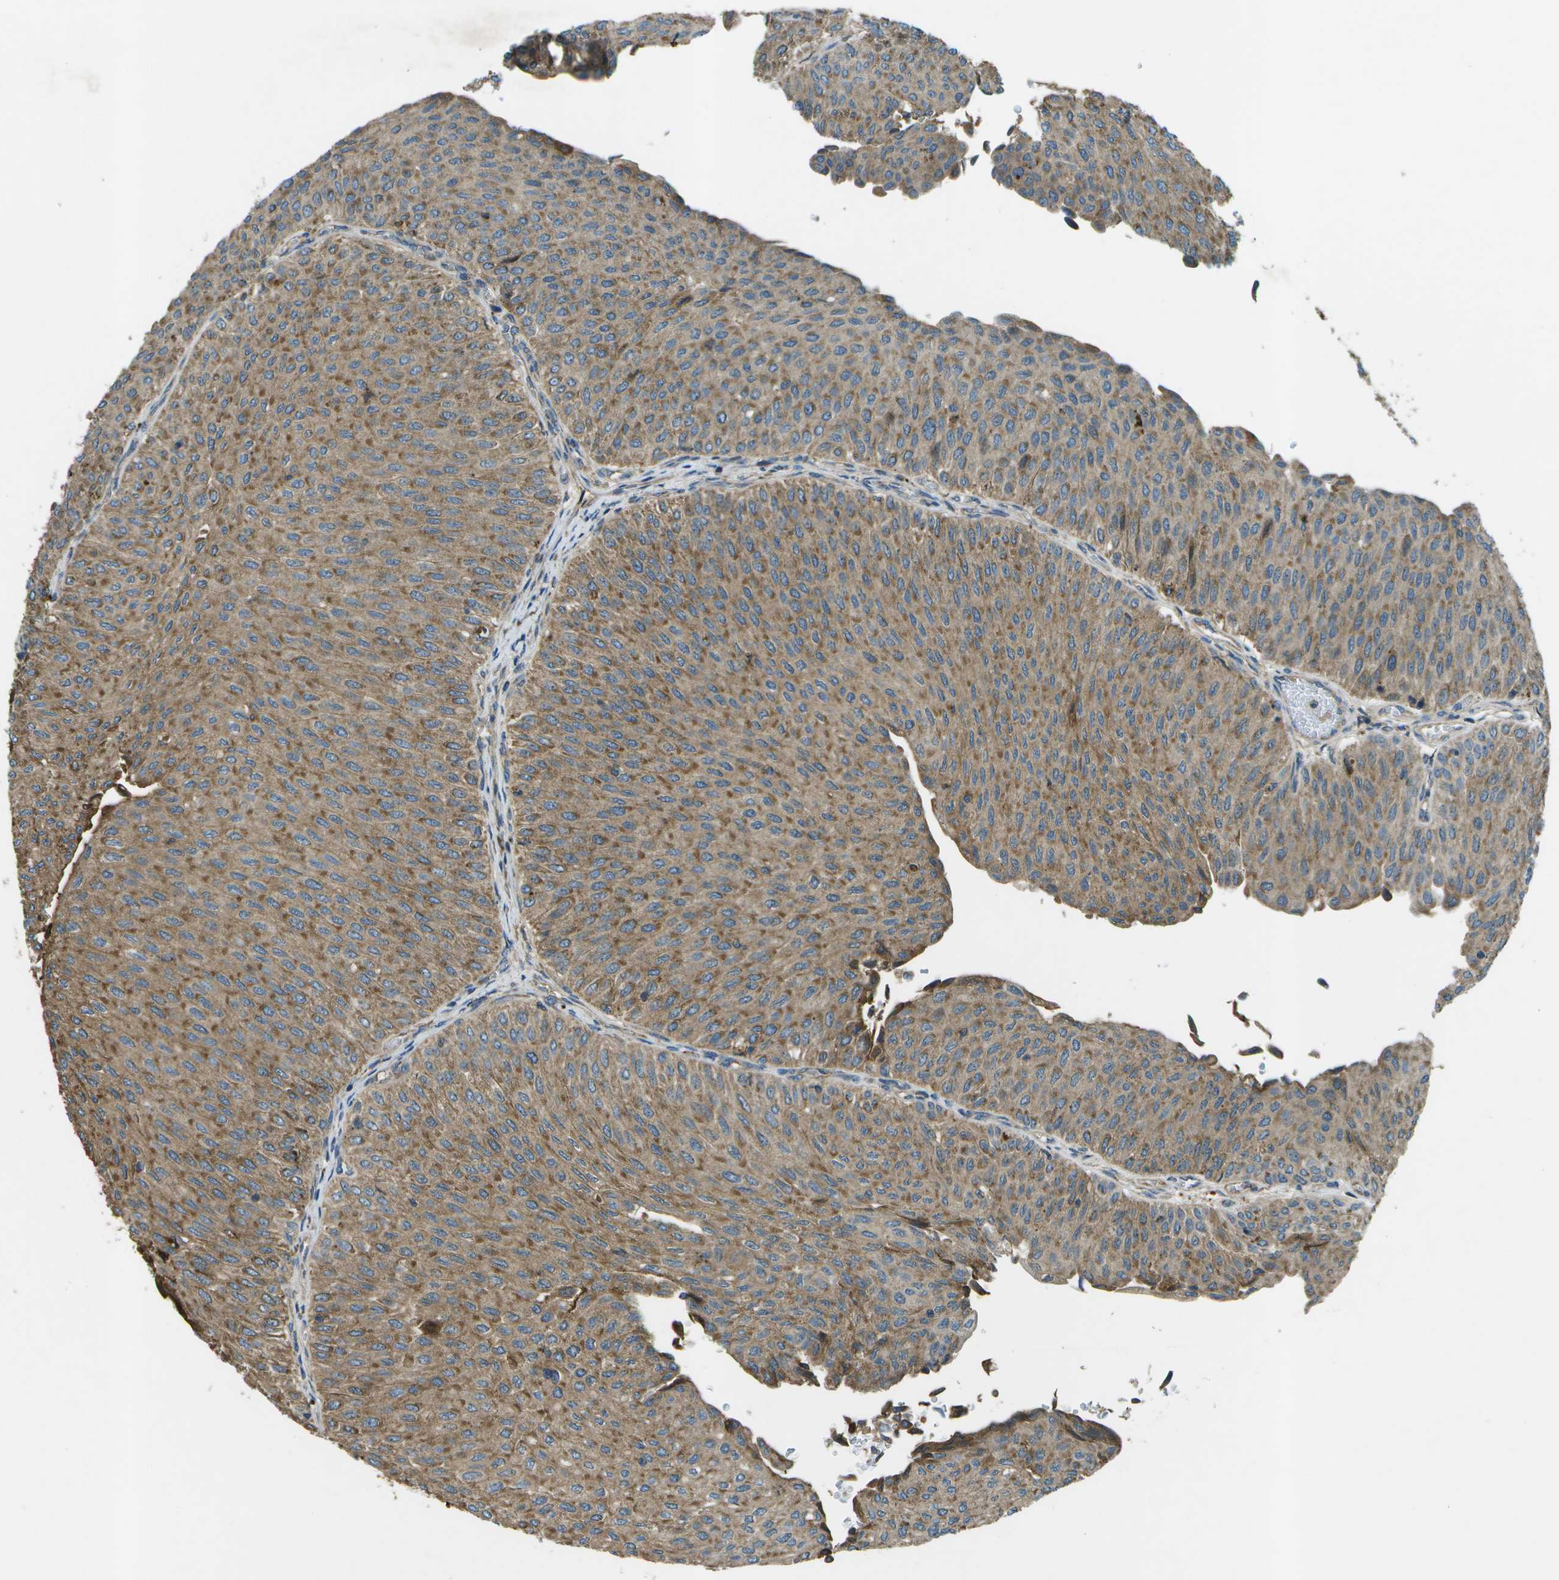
{"staining": {"intensity": "moderate", "quantity": ">75%", "location": "cytoplasmic/membranous"}, "tissue": "urothelial cancer", "cell_type": "Tumor cells", "image_type": "cancer", "snomed": [{"axis": "morphology", "description": "Urothelial carcinoma, Low grade"}, {"axis": "topography", "description": "Urinary bladder"}], "caption": "Protein positivity by IHC demonstrates moderate cytoplasmic/membranous positivity in approximately >75% of tumor cells in urothelial cancer. (DAB (3,3'-diaminobenzidine) IHC, brown staining for protein, blue staining for nuclei).", "gene": "PXYLP1", "patient": {"sex": "male", "age": 78}}